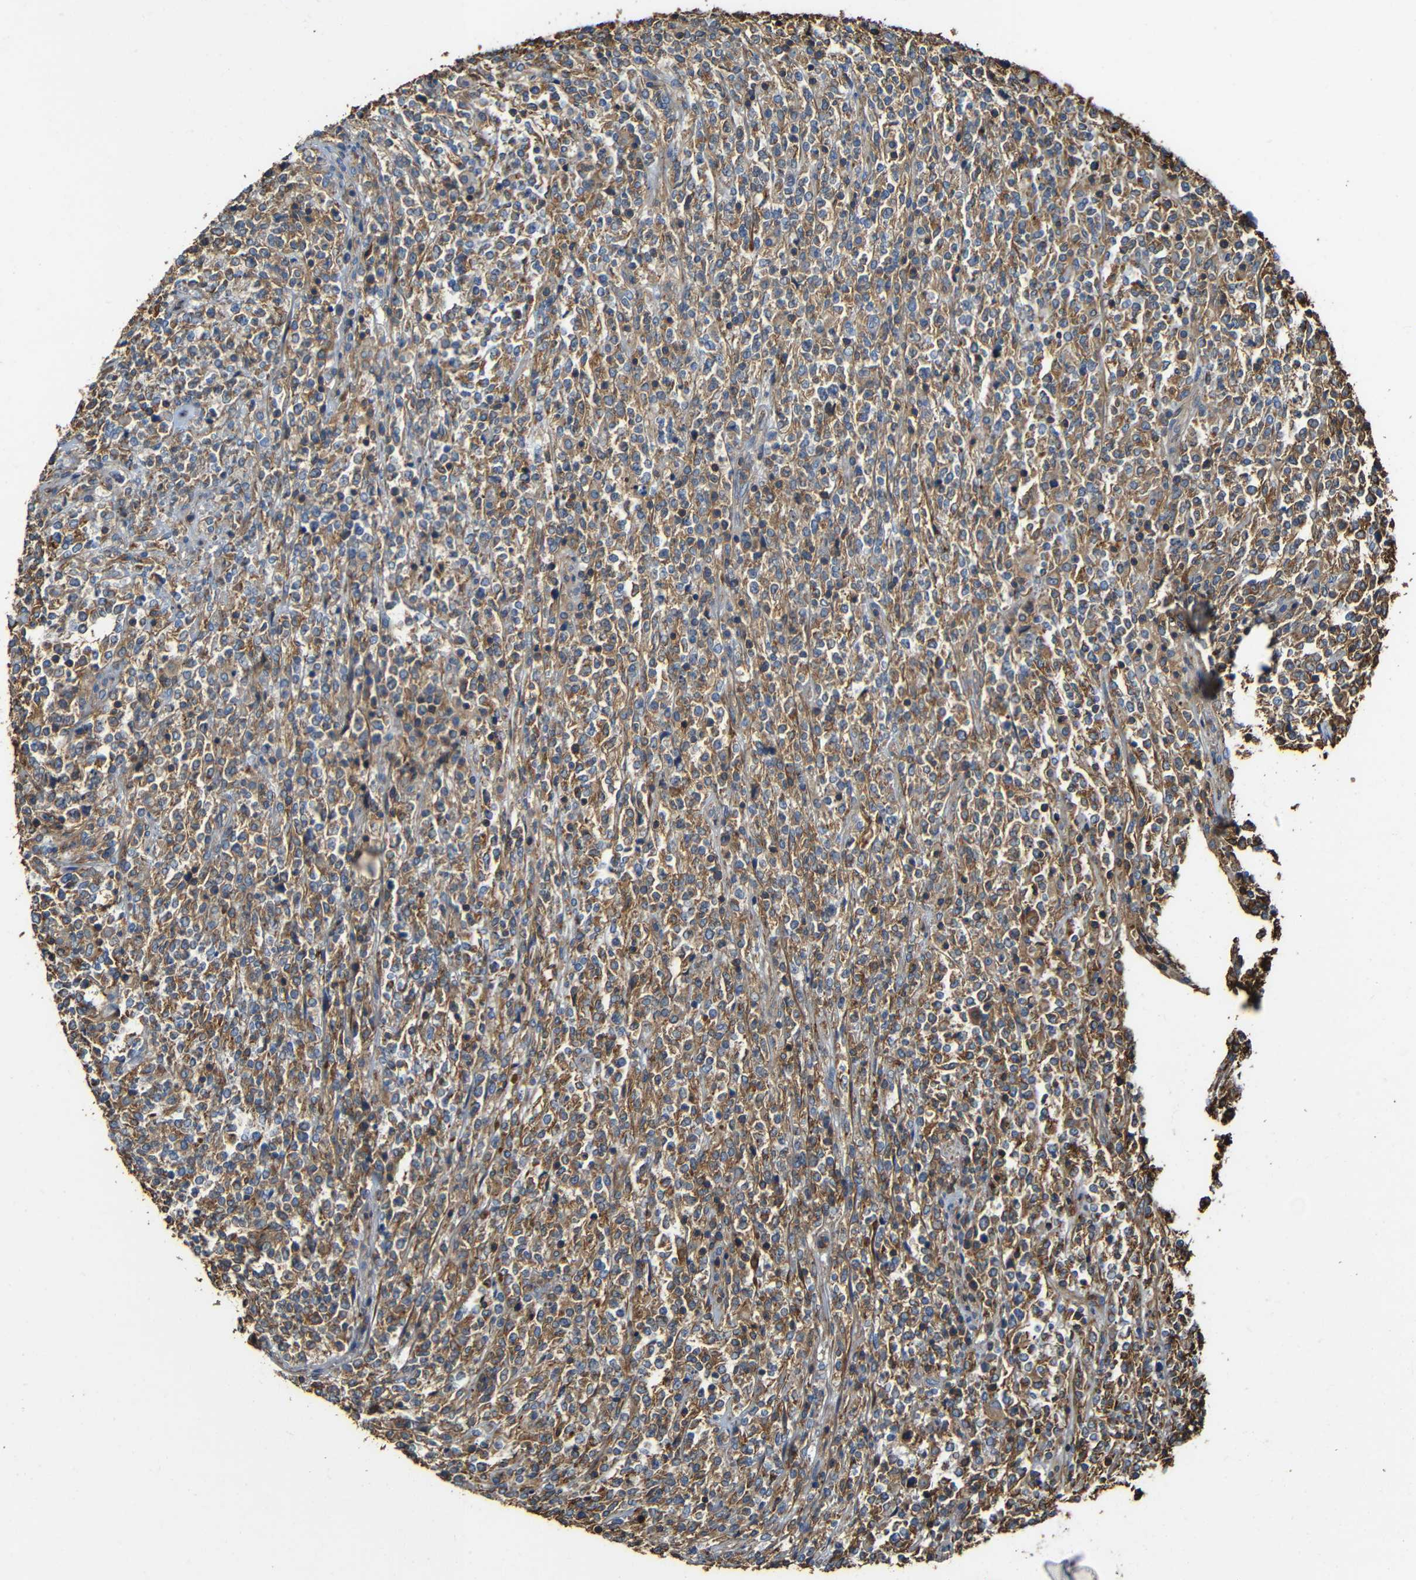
{"staining": {"intensity": "moderate", "quantity": ">75%", "location": "cytoplasmic/membranous"}, "tissue": "lymphoma", "cell_type": "Tumor cells", "image_type": "cancer", "snomed": [{"axis": "morphology", "description": "Malignant lymphoma, non-Hodgkin's type, High grade"}, {"axis": "topography", "description": "Soft tissue"}], "caption": "Immunohistochemistry image of lymphoma stained for a protein (brown), which displays medium levels of moderate cytoplasmic/membranous staining in approximately >75% of tumor cells.", "gene": "RHOT2", "patient": {"sex": "male", "age": 18}}